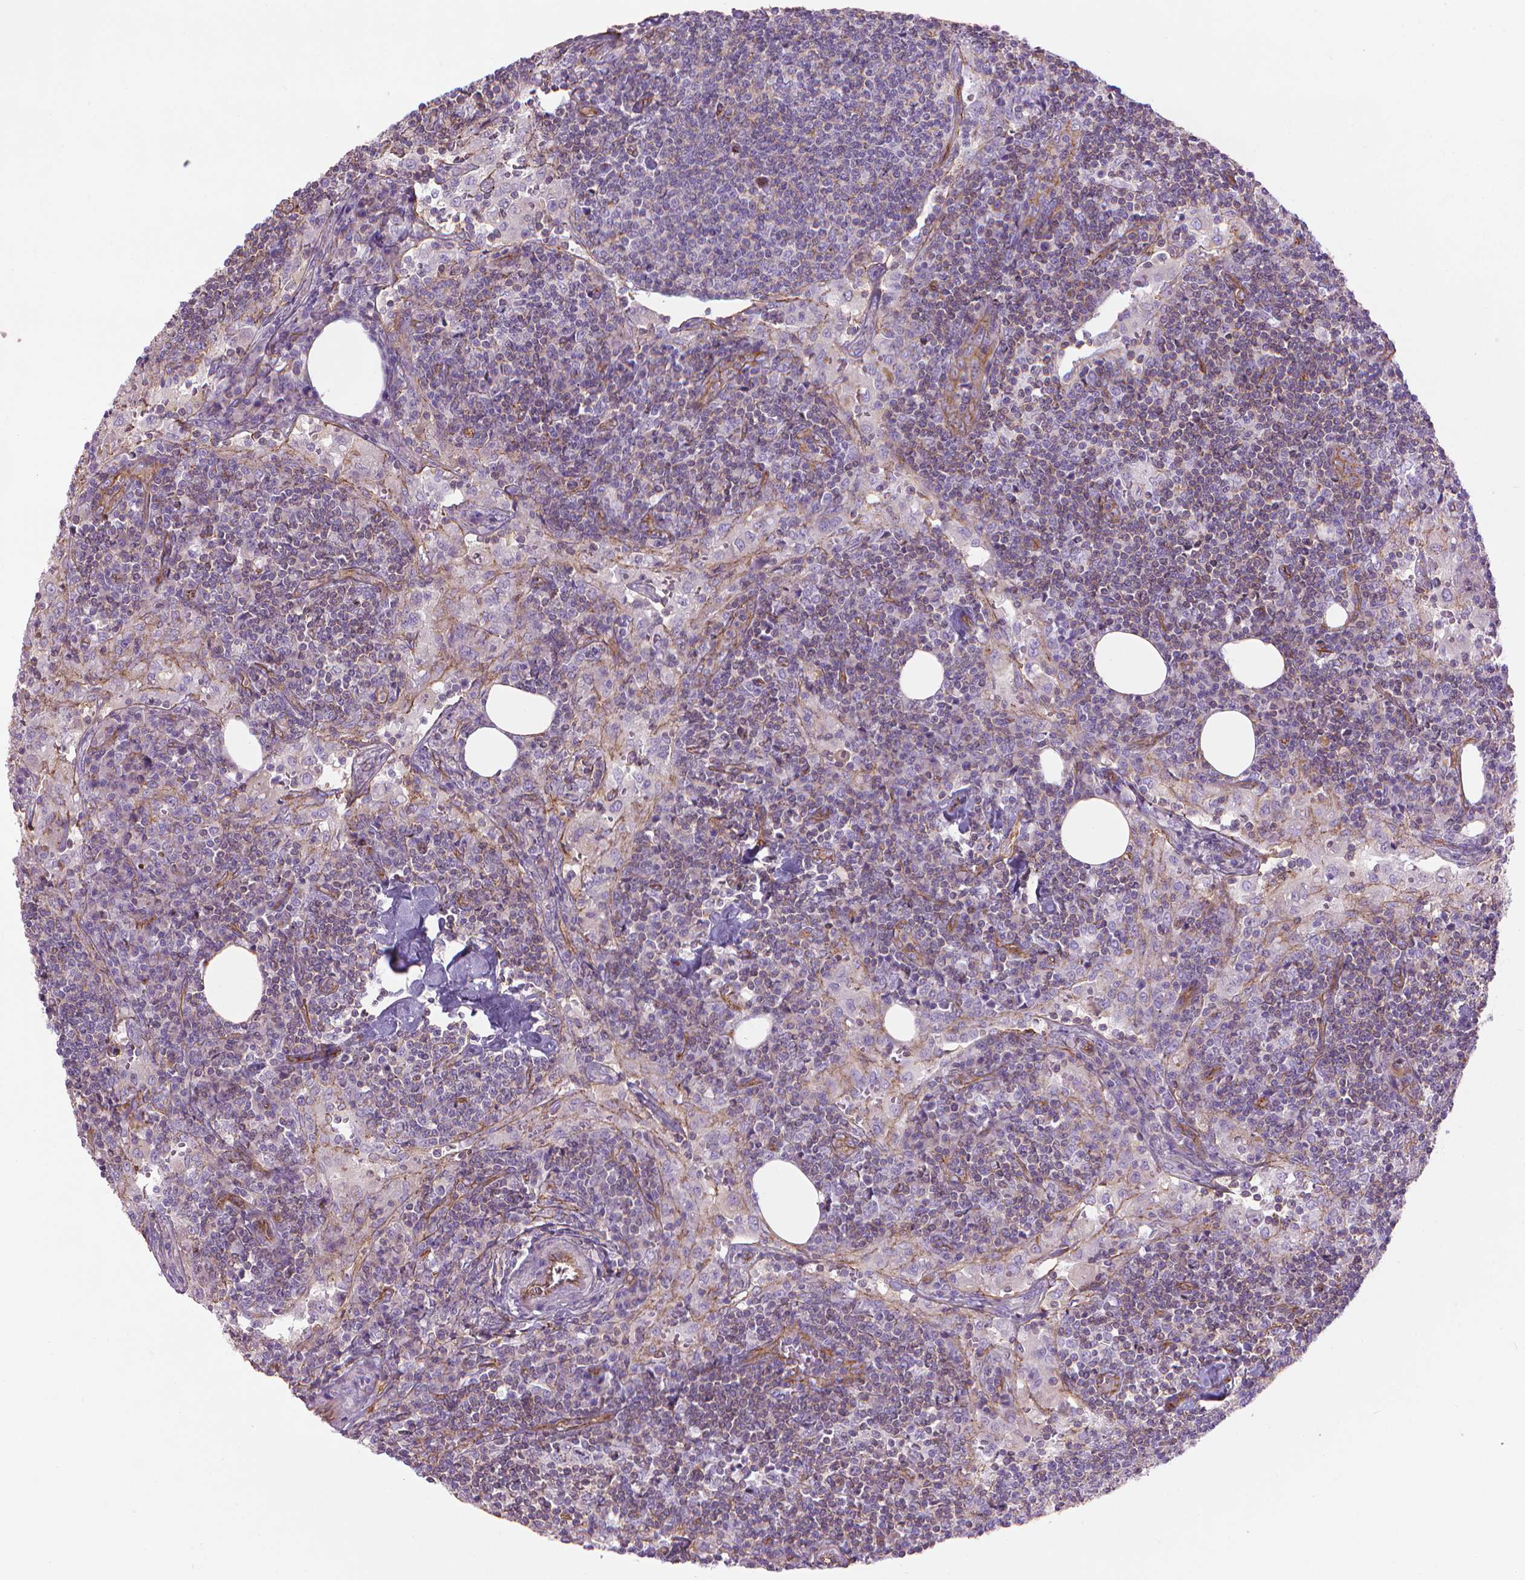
{"staining": {"intensity": "weak", "quantity": "<25%", "location": "cytoplasmic/membranous"}, "tissue": "lymph node", "cell_type": "Germinal center cells", "image_type": "normal", "snomed": [{"axis": "morphology", "description": "Normal tissue, NOS"}, {"axis": "topography", "description": "Lymph node"}], "caption": "Human lymph node stained for a protein using immunohistochemistry (IHC) reveals no positivity in germinal center cells.", "gene": "TENT5A", "patient": {"sex": "male", "age": 55}}